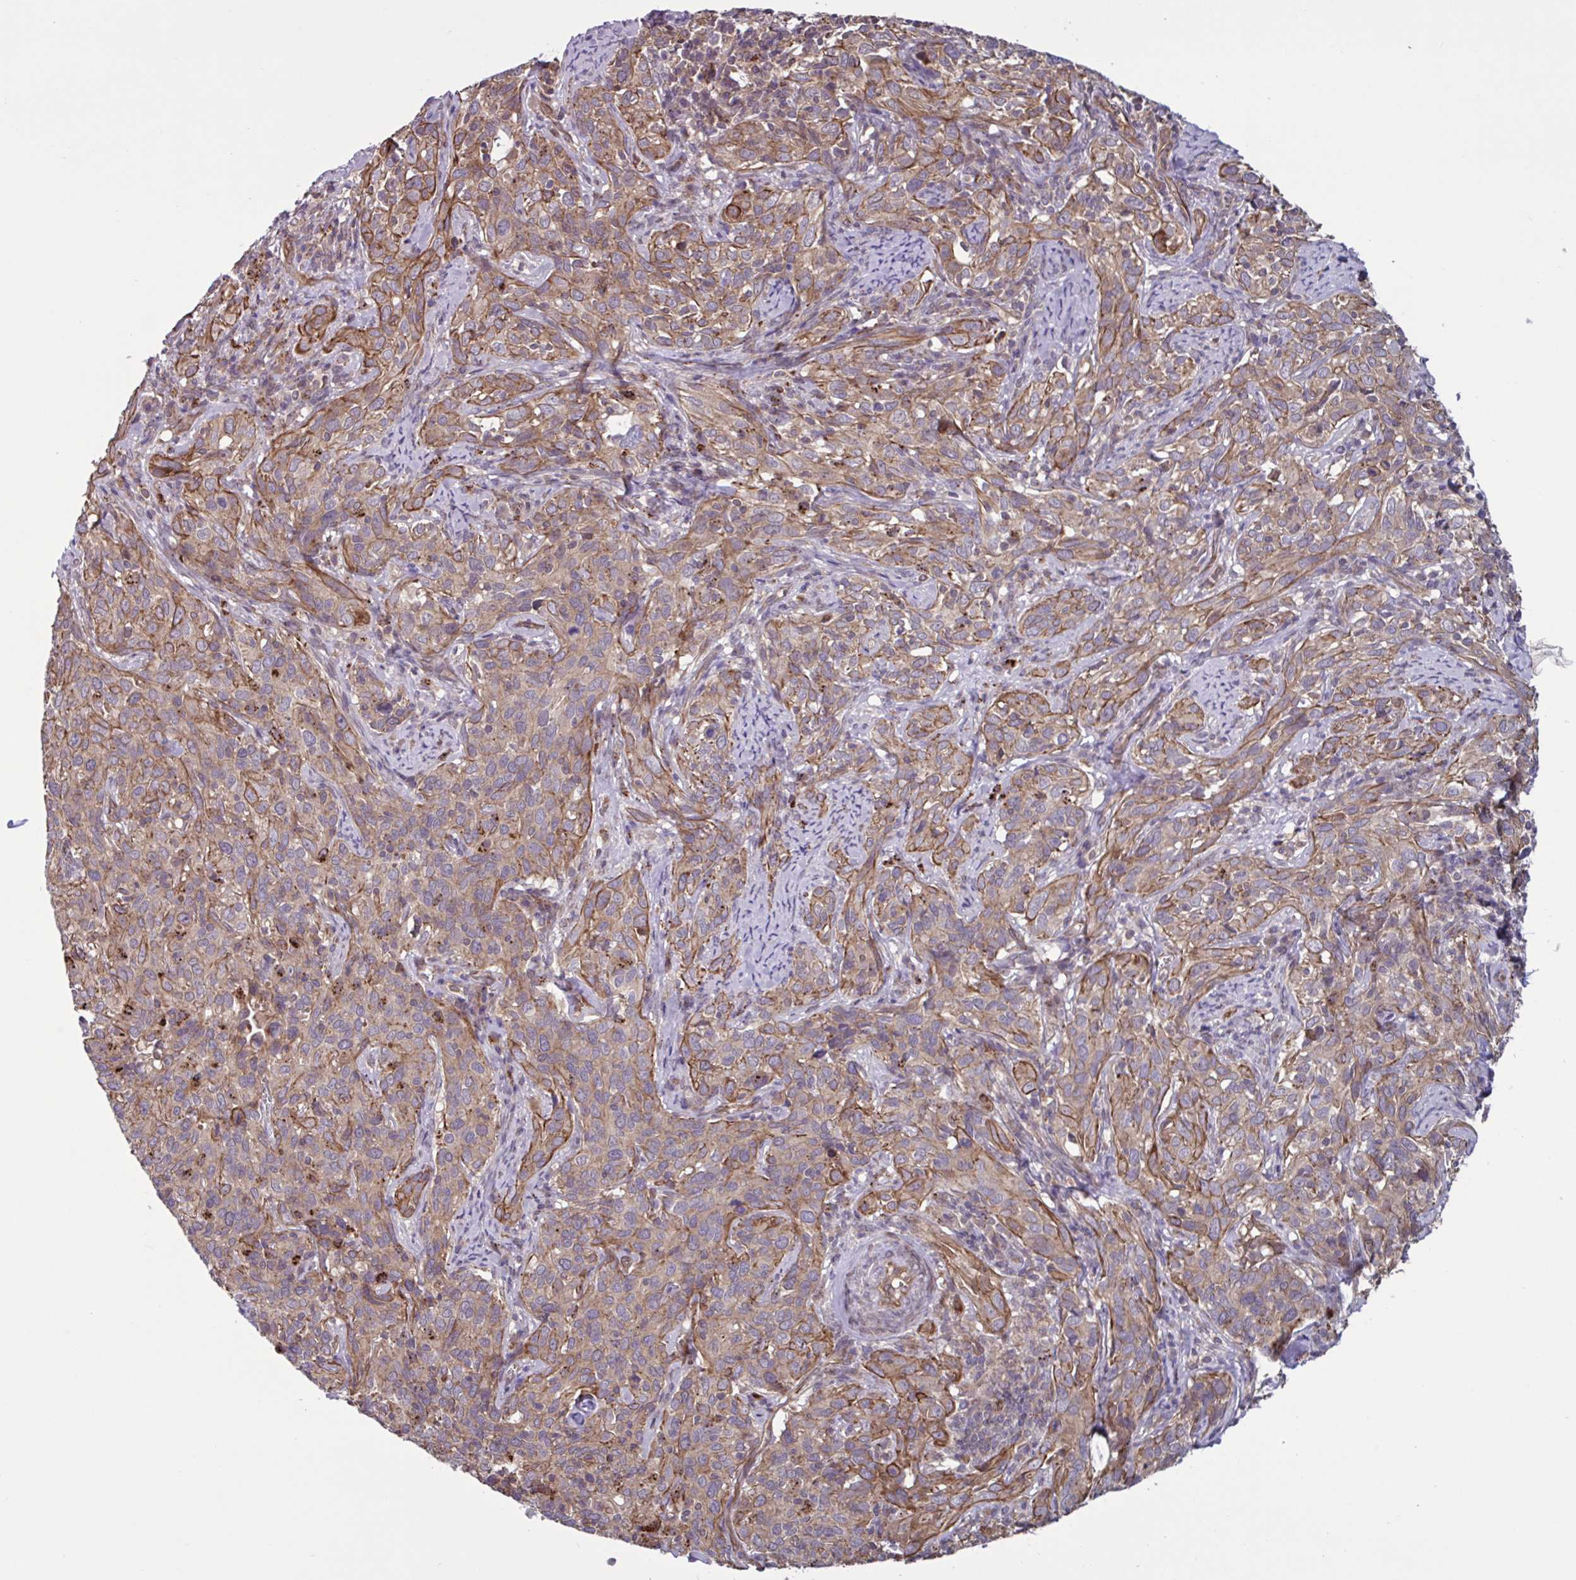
{"staining": {"intensity": "moderate", "quantity": "25%-75%", "location": "cytoplasmic/membranous"}, "tissue": "cervical cancer", "cell_type": "Tumor cells", "image_type": "cancer", "snomed": [{"axis": "morphology", "description": "Squamous cell carcinoma, NOS"}, {"axis": "topography", "description": "Cervix"}], "caption": "Cervical cancer (squamous cell carcinoma) stained for a protein (brown) displays moderate cytoplasmic/membranous positive positivity in about 25%-75% of tumor cells.", "gene": "GLTP", "patient": {"sex": "female", "age": 51}}